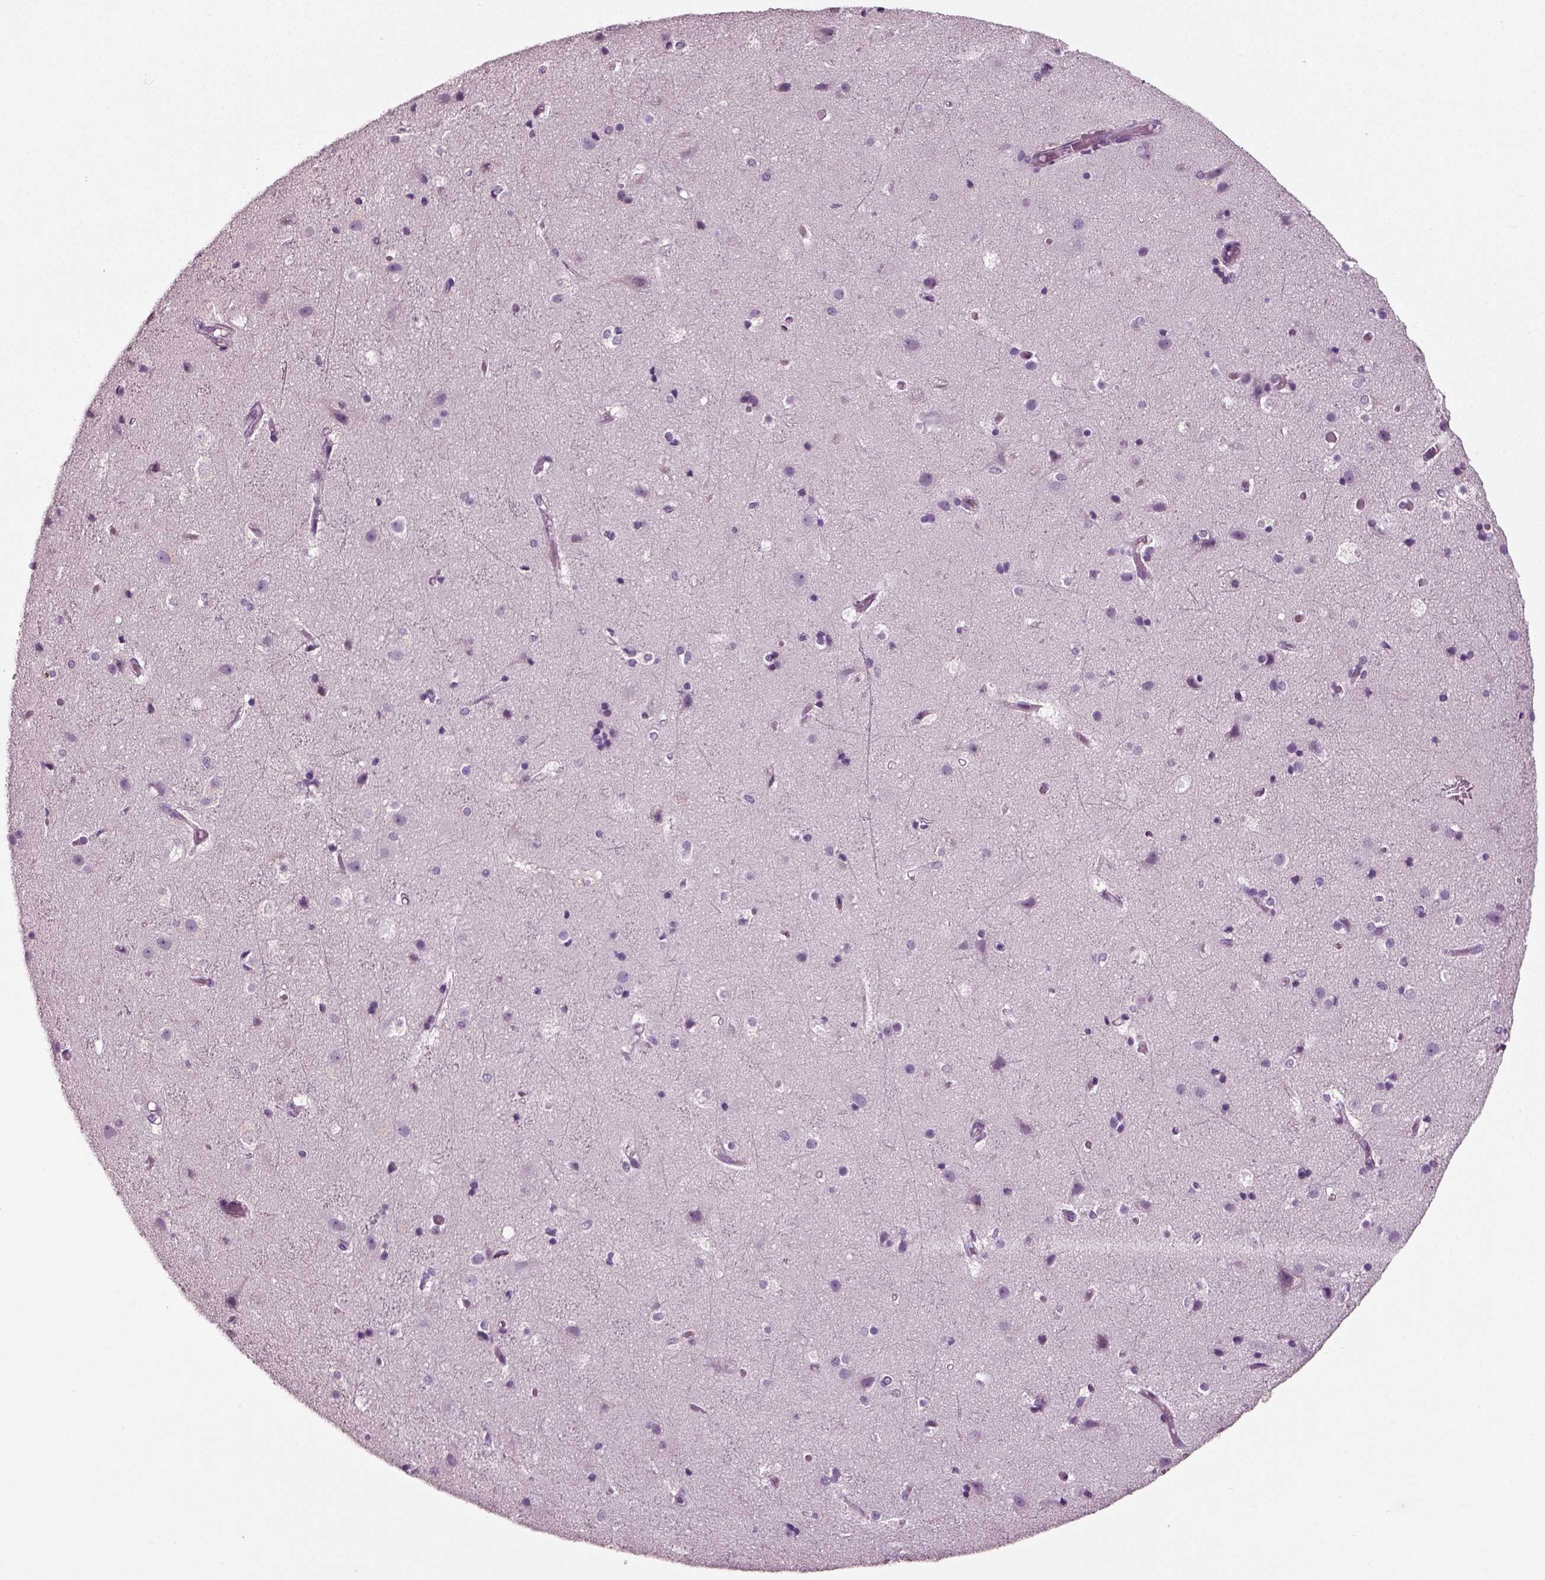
{"staining": {"intensity": "negative", "quantity": "none", "location": "none"}, "tissue": "cerebral cortex", "cell_type": "Endothelial cells", "image_type": "normal", "snomed": [{"axis": "morphology", "description": "Normal tissue, NOS"}, {"axis": "topography", "description": "Cerebral cortex"}], "caption": "High magnification brightfield microscopy of normal cerebral cortex stained with DAB (brown) and counterstained with hematoxylin (blue): endothelial cells show no significant staining.", "gene": "DEFB118", "patient": {"sex": "female", "age": 52}}